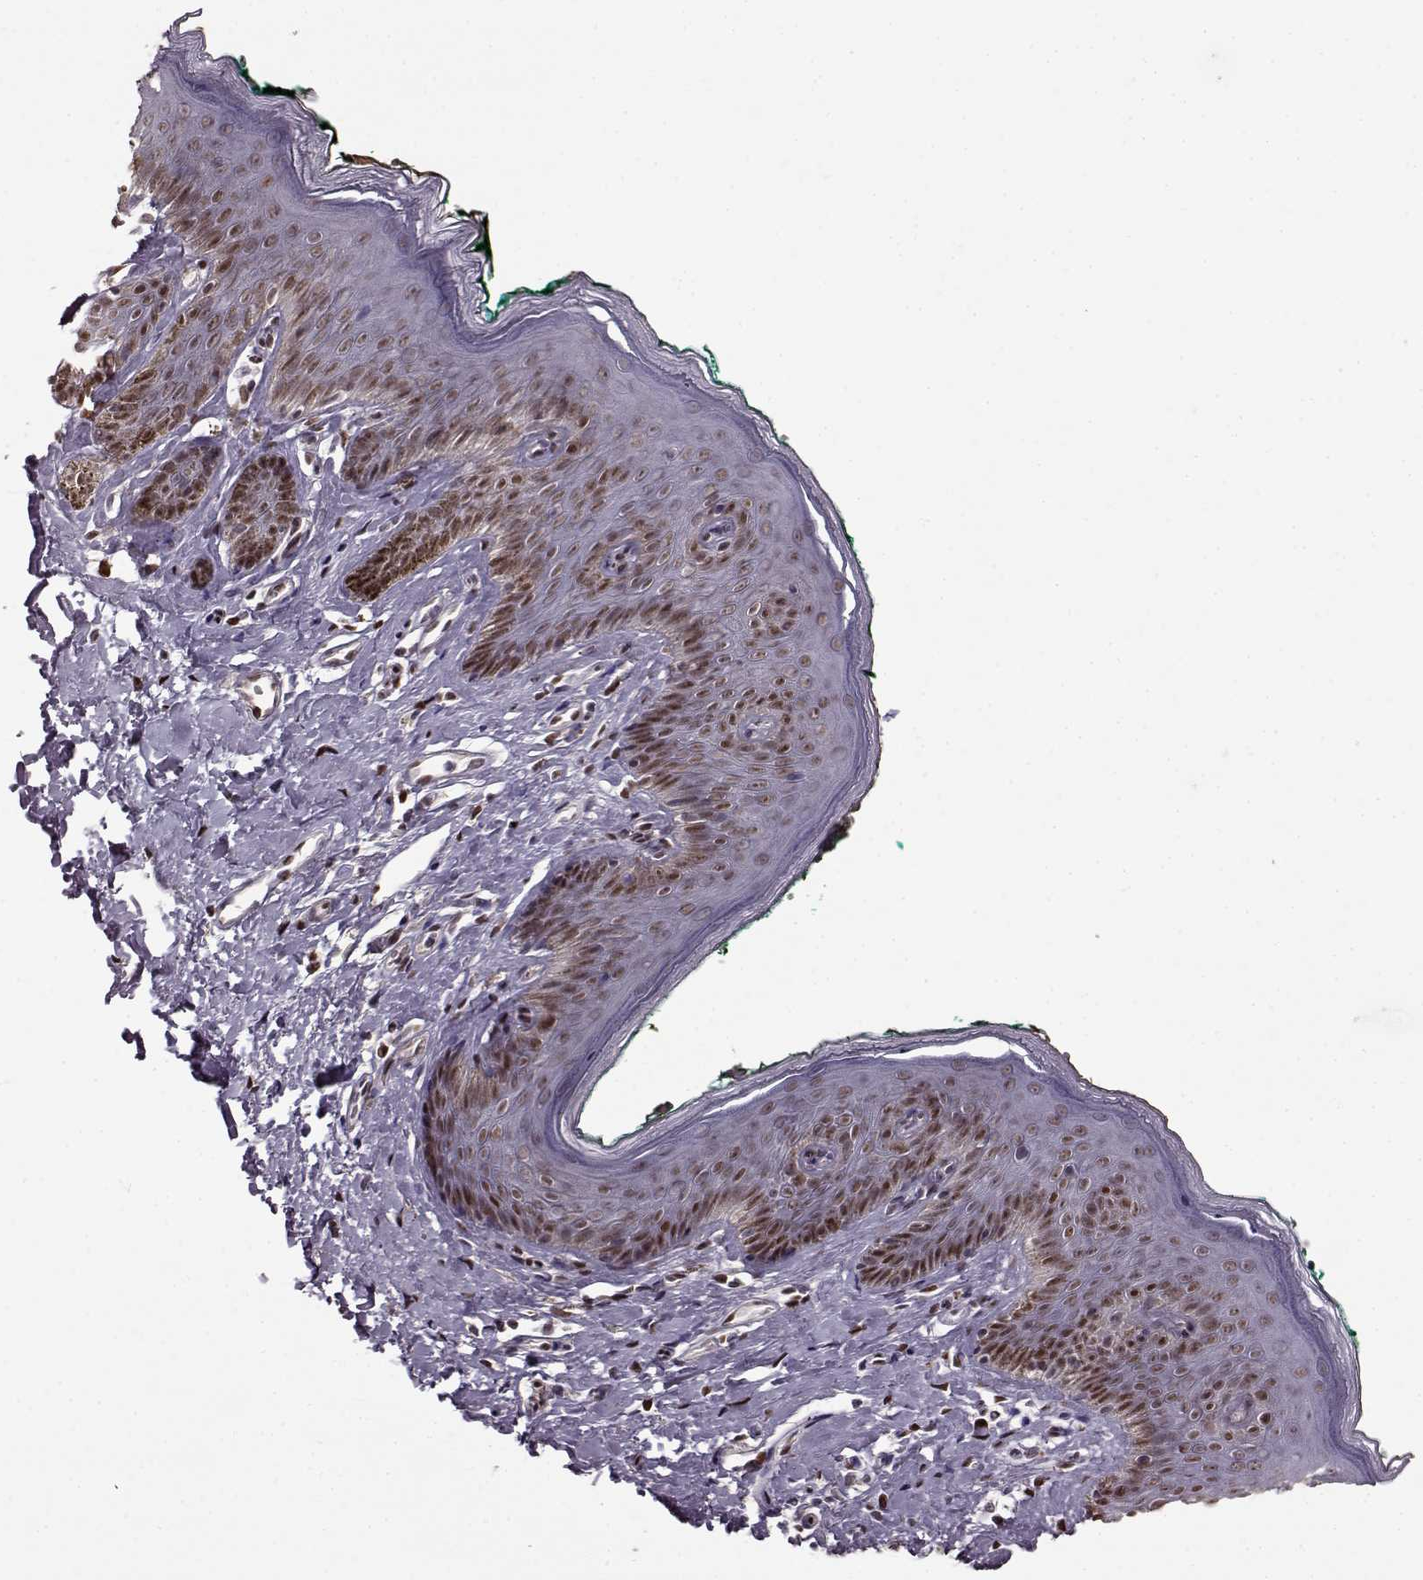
{"staining": {"intensity": "moderate", "quantity": ">75%", "location": "nuclear"}, "tissue": "skin", "cell_type": "Epidermal cells", "image_type": "normal", "snomed": [{"axis": "morphology", "description": "Normal tissue, NOS"}, {"axis": "topography", "description": "Vulva"}], "caption": "Skin stained for a protein reveals moderate nuclear positivity in epidermal cells. (DAB IHC, brown staining for protein, blue staining for nuclei).", "gene": "FTO", "patient": {"sex": "female", "age": 66}}